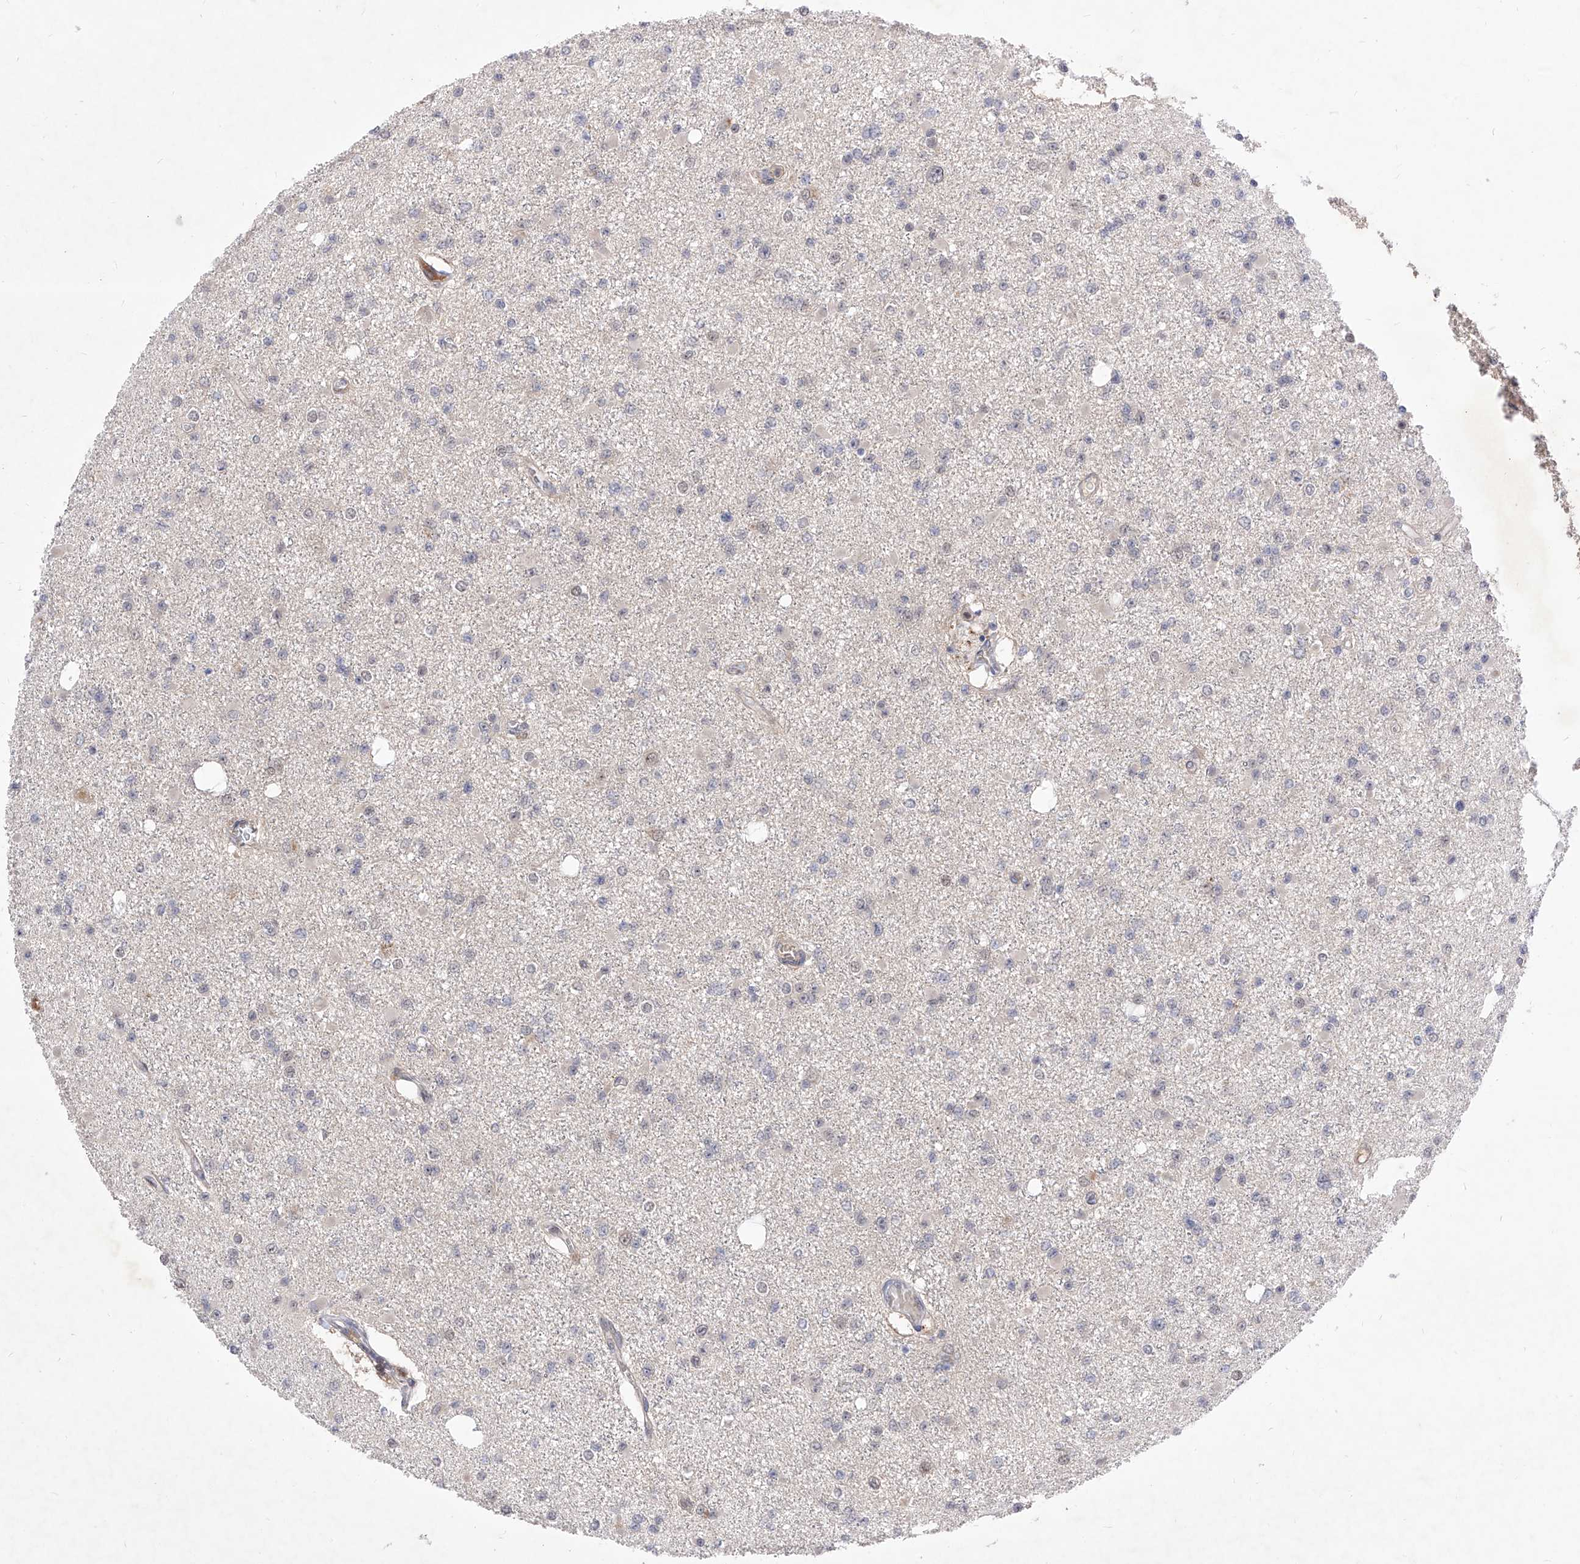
{"staining": {"intensity": "negative", "quantity": "none", "location": "none"}, "tissue": "glioma", "cell_type": "Tumor cells", "image_type": "cancer", "snomed": [{"axis": "morphology", "description": "Glioma, malignant, Low grade"}, {"axis": "topography", "description": "Brain"}], "caption": "This is a histopathology image of IHC staining of malignant glioma (low-grade), which shows no staining in tumor cells.", "gene": "LGR4", "patient": {"sex": "female", "age": 22}}